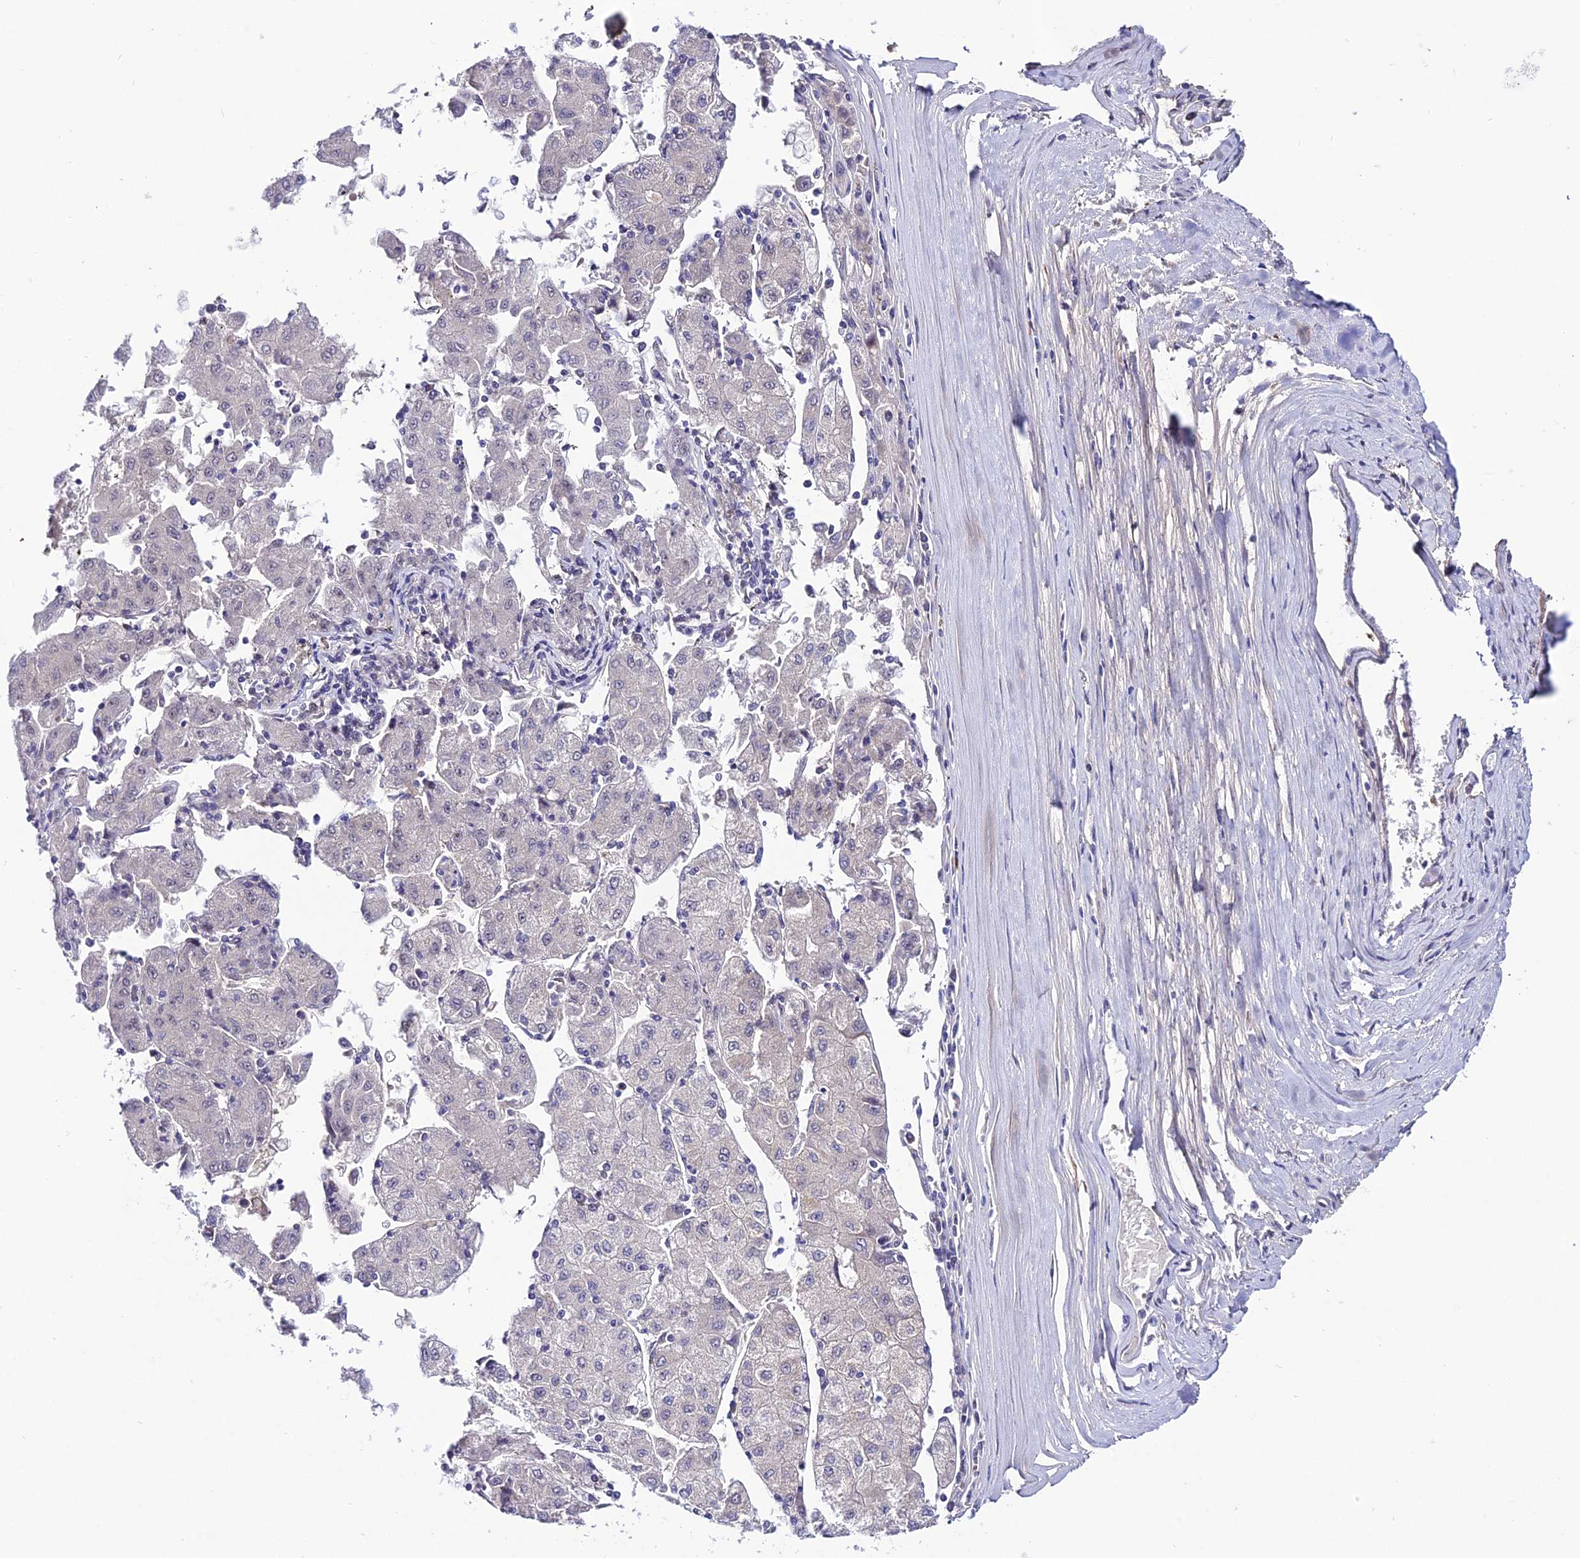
{"staining": {"intensity": "negative", "quantity": "none", "location": "none"}, "tissue": "liver cancer", "cell_type": "Tumor cells", "image_type": "cancer", "snomed": [{"axis": "morphology", "description": "Carcinoma, Hepatocellular, NOS"}, {"axis": "topography", "description": "Liver"}], "caption": "High magnification brightfield microscopy of liver cancer (hepatocellular carcinoma) stained with DAB (3,3'-diaminobenzidine) (brown) and counterstained with hematoxylin (blue): tumor cells show no significant positivity.", "gene": "SYT15", "patient": {"sex": "male", "age": 72}}